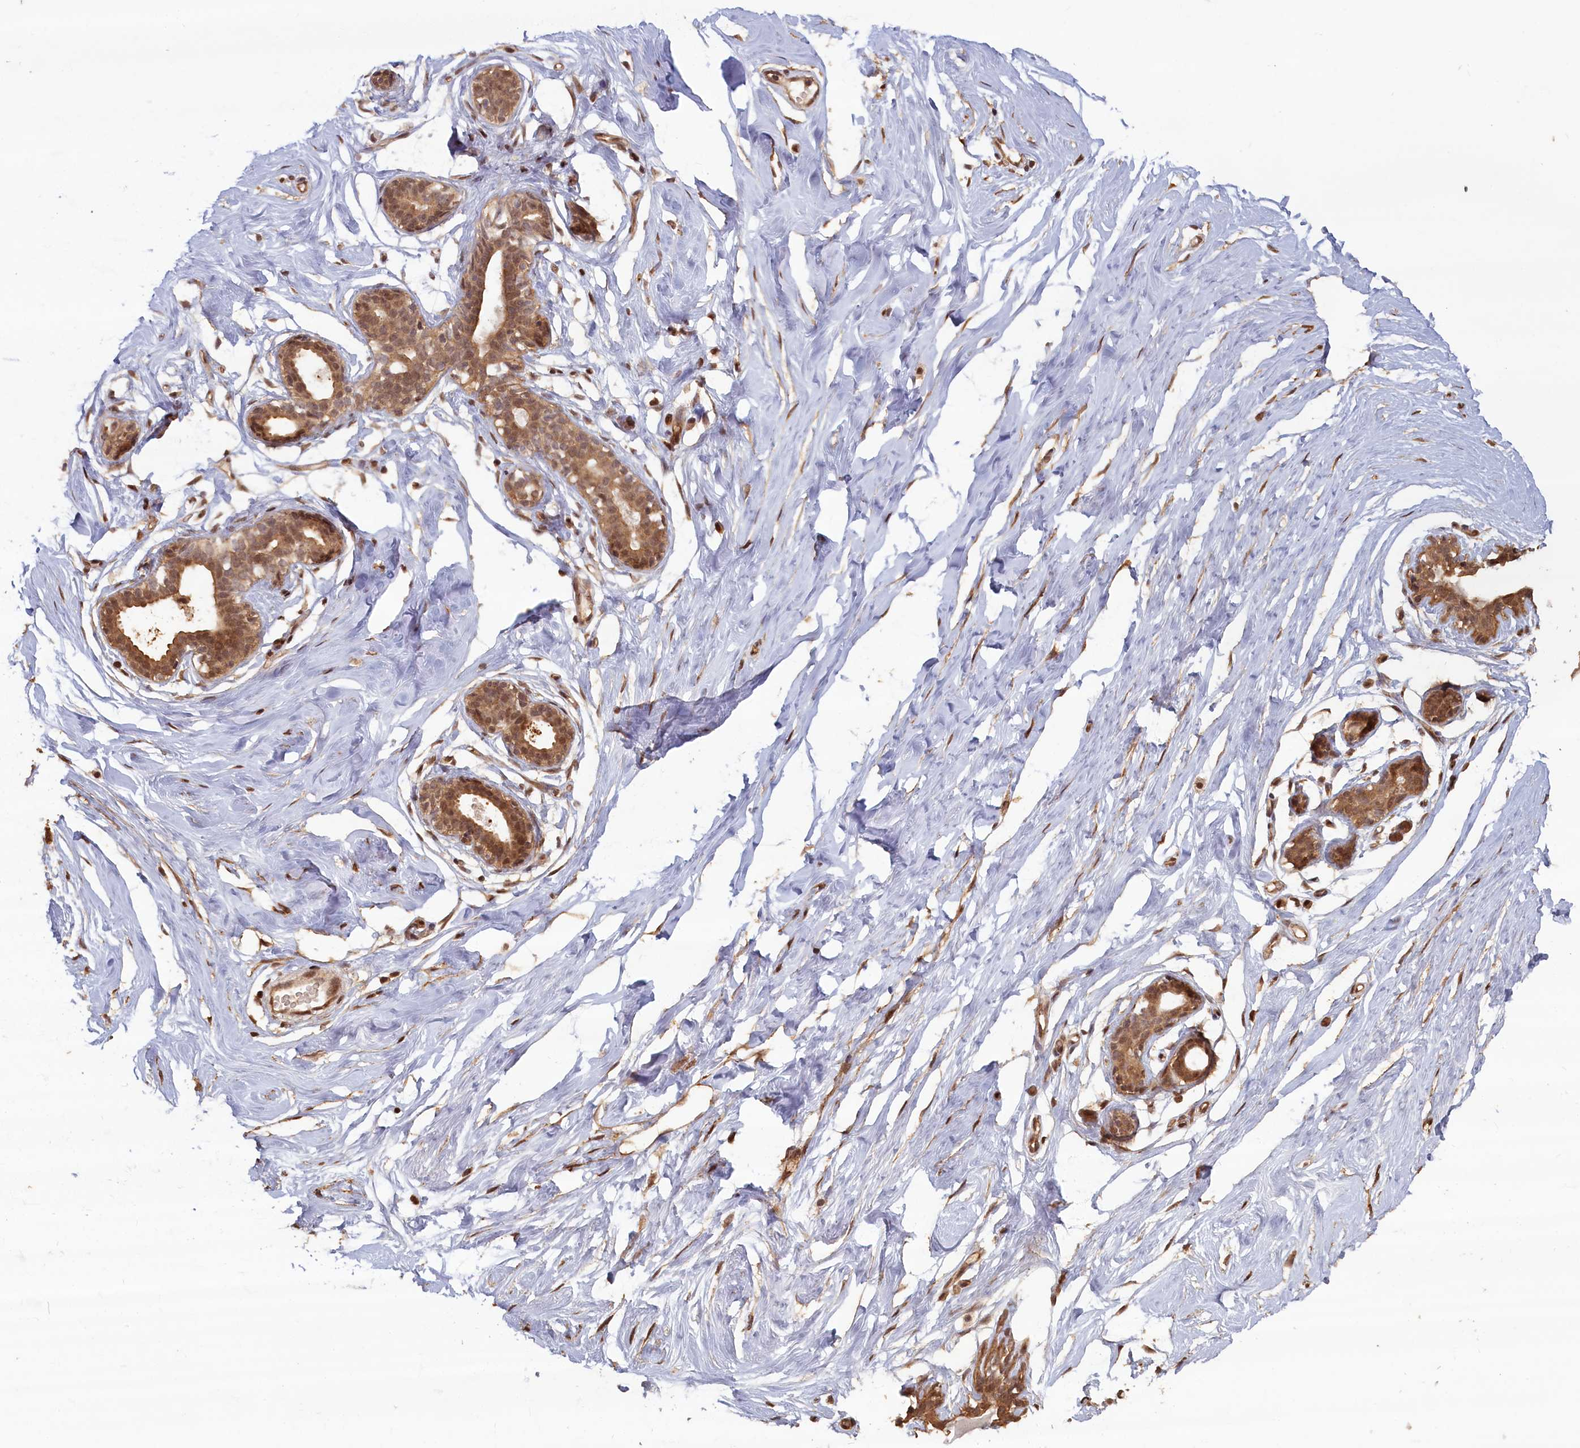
{"staining": {"intensity": "weak", "quantity": "25%-75%", "location": "cytoplasmic/membranous,nuclear"}, "tissue": "breast", "cell_type": "Adipocytes", "image_type": "normal", "snomed": [{"axis": "morphology", "description": "Normal tissue, NOS"}, {"axis": "morphology", "description": "Adenoma, NOS"}, {"axis": "topography", "description": "Breast"}], "caption": "About 25%-75% of adipocytes in normal human breast show weak cytoplasmic/membranous,nuclear protein positivity as visualized by brown immunohistochemical staining.", "gene": "HIF3A", "patient": {"sex": "female", "age": 23}}